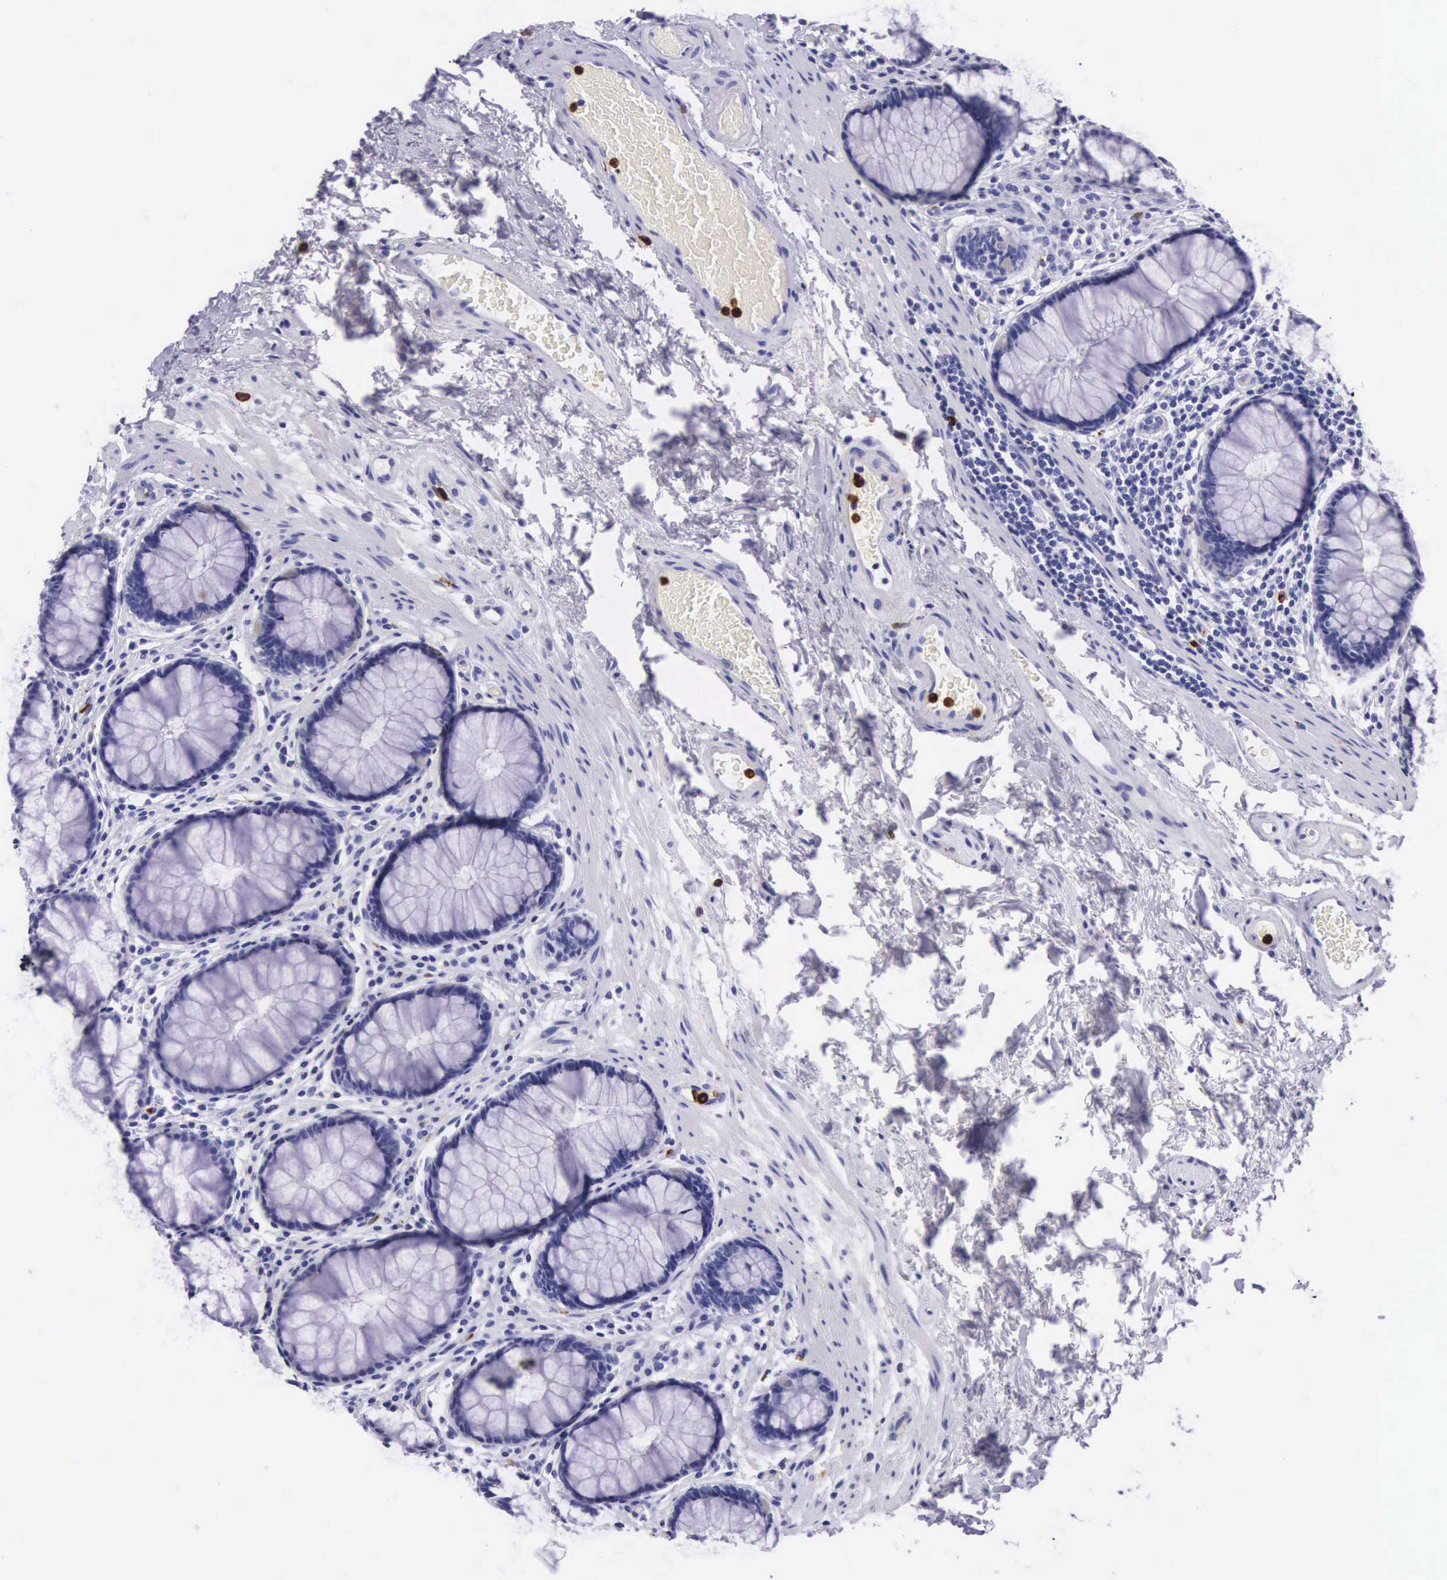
{"staining": {"intensity": "negative", "quantity": "none", "location": "none"}, "tissue": "rectum", "cell_type": "Glandular cells", "image_type": "normal", "snomed": [{"axis": "morphology", "description": "Normal tissue, NOS"}, {"axis": "topography", "description": "Rectum"}], "caption": "Histopathology image shows no protein expression in glandular cells of normal rectum. (DAB (3,3'-diaminobenzidine) IHC, high magnification).", "gene": "FCN1", "patient": {"sex": "male", "age": 77}}